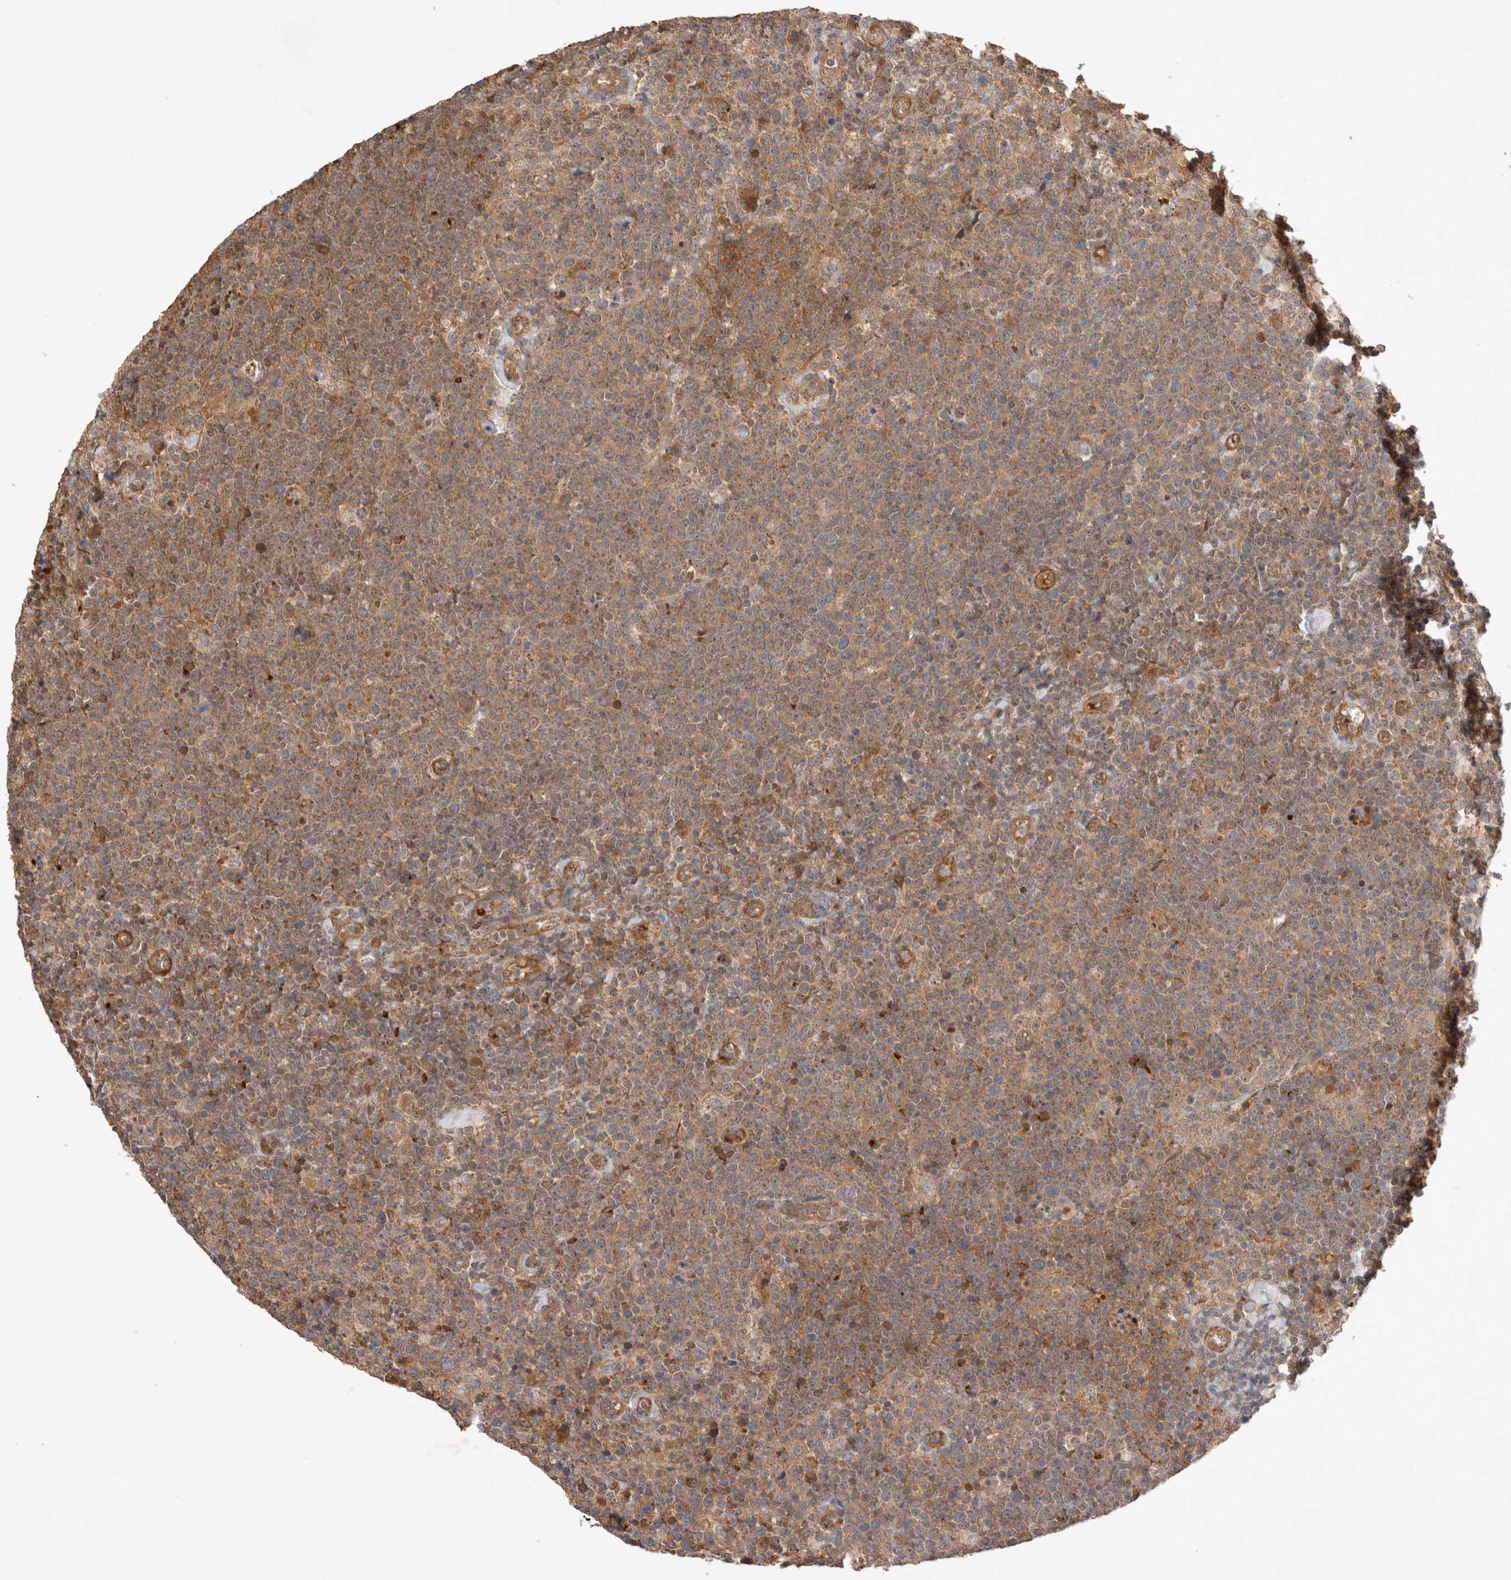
{"staining": {"intensity": "moderate", "quantity": "25%-75%", "location": "cytoplasmic/membranous"}, "tissue": "lymphoma", "cell_type": "Tumor cells", "image_type": "cancer", "snomed": [{"axis": "morphology", "description": "Malignant lymphoma, non-Hodgkin's type, High grade"}, {"axis": "topography", "description": "Lymph node"}], "caption": "Protein analysis of malignant lymphoma, non-Hodgkin's type (high-grade) tissue demonstrates moderate cytoplasmic/membranous positivity in about 25%-75% of tumor cells.", "gene": "FAM221A", "patient": {"sex": "male", "age": 61}}